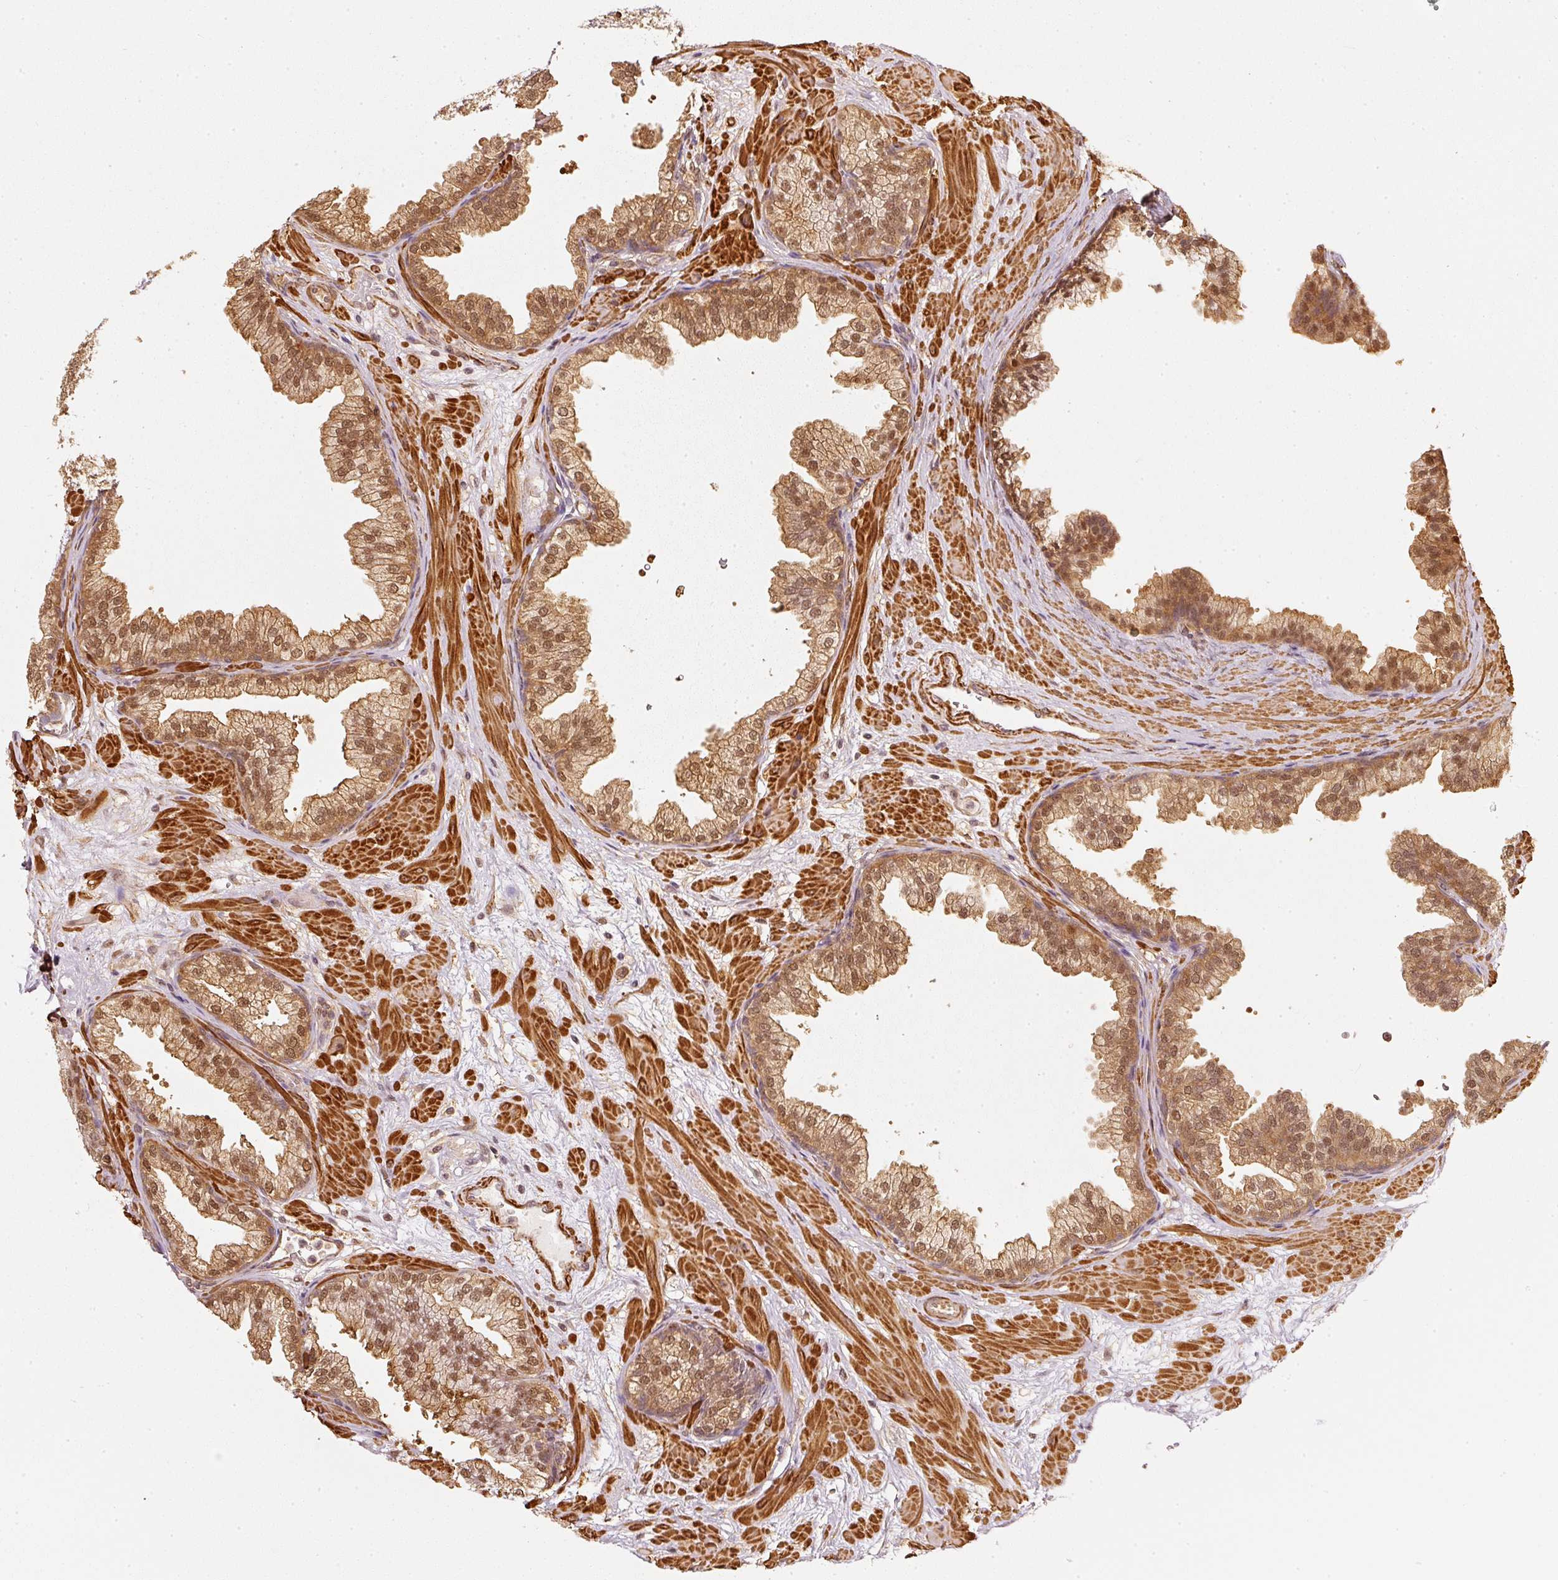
{"staining": {"intensity": "moderate", "quantity": ">75%", "location": "cytoplasmic/membranous,nuclear"}, "tissue": "prostate", "cell_type": "Glandular cells", "image_type": "normal", "snomed": [{"axis": "morphology", "description": "Normal tissue, NOS"}, {"axis": "topography", "description": "Prostate"}], "caption": "A photomicrograph of human prostate stained for a protein displays moderate cytoplasmic/membranous,nuclear brown staining in glandular cells.", "gene": "PSMD1", "patient": {"sex": "male", "age": 37}}